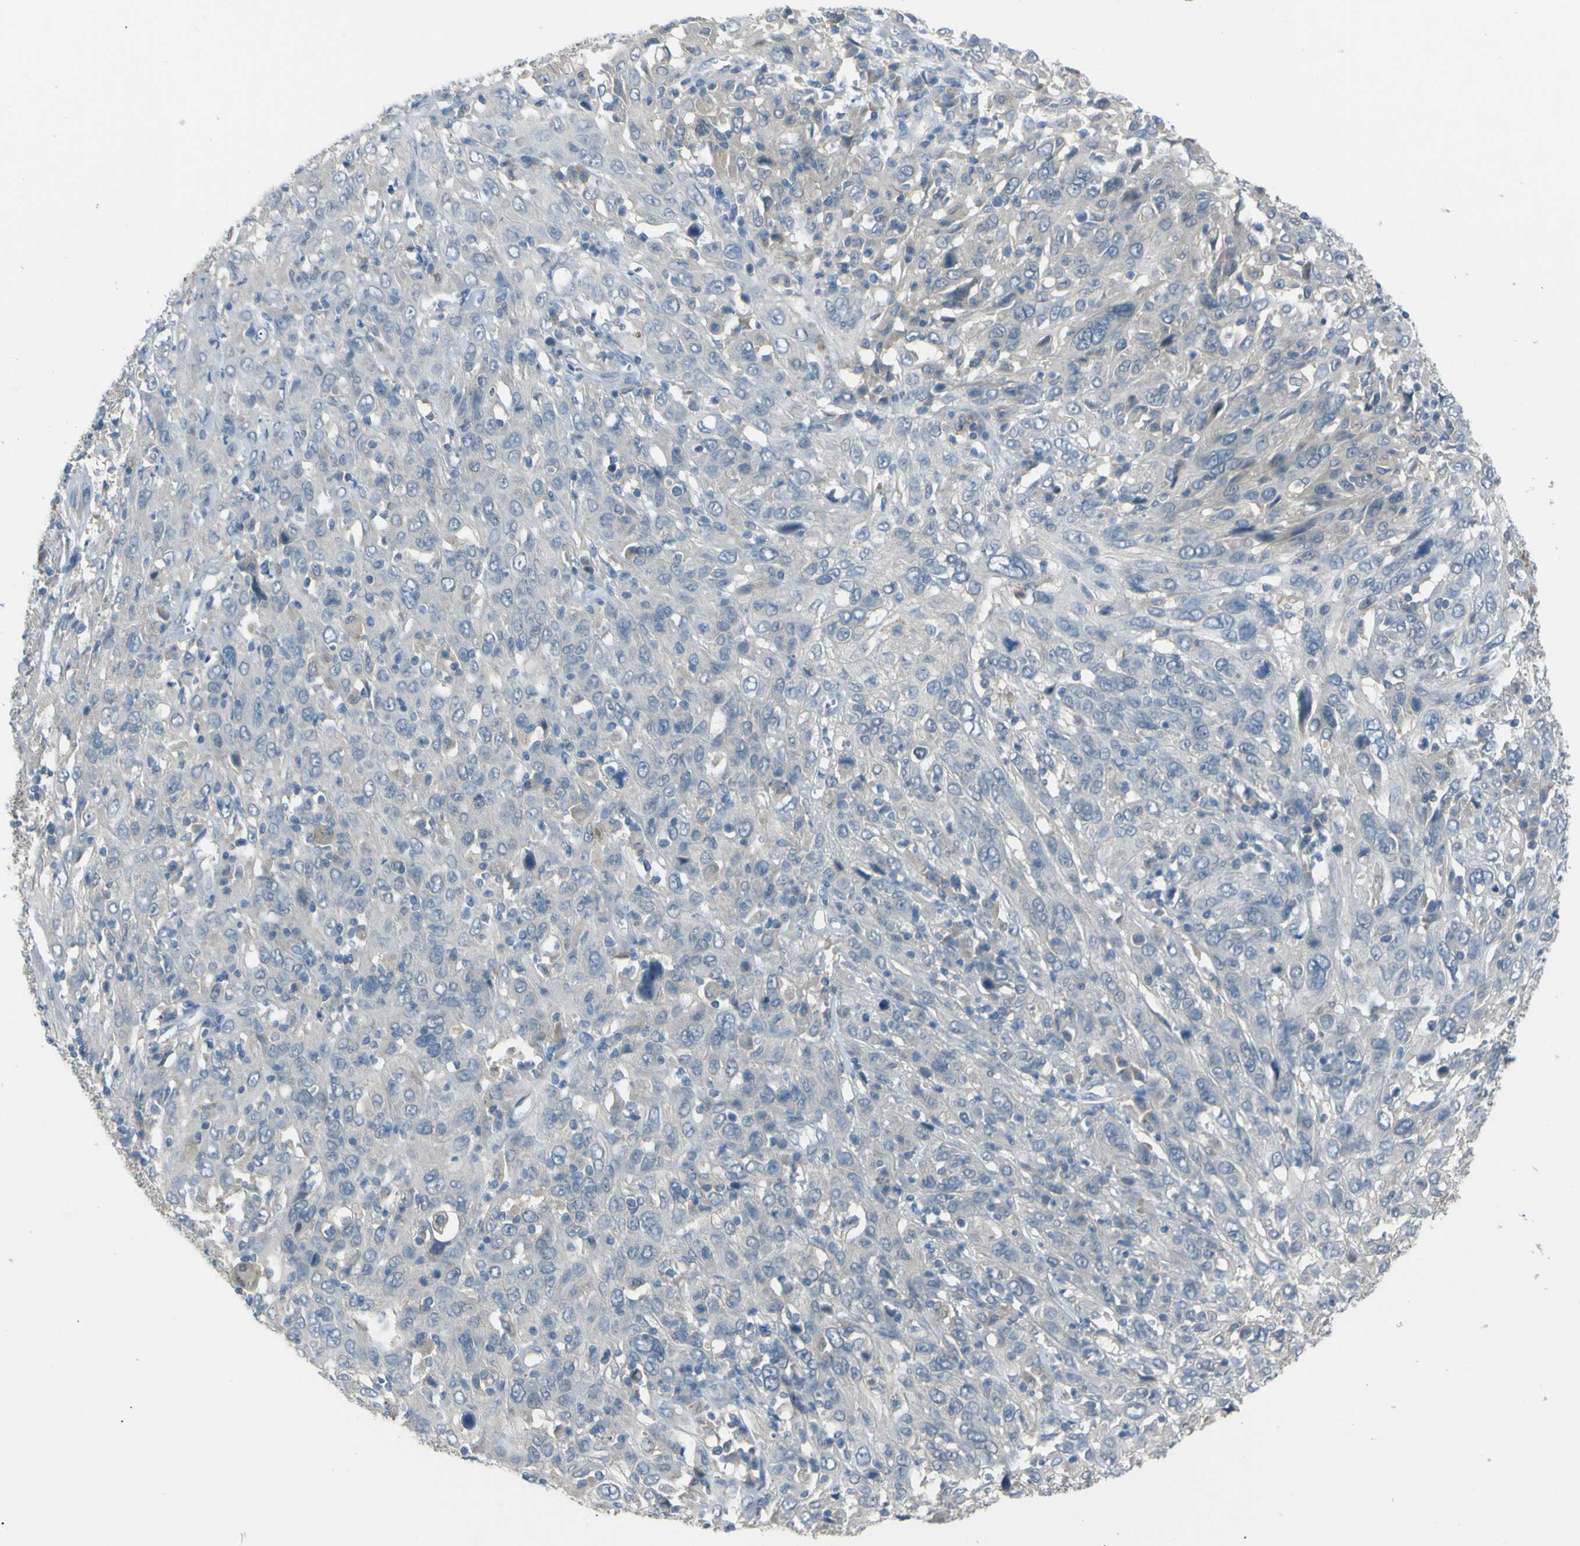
{"staining": {"intensity": "negative", "quantity": "none", "location": "none"}, "tissue": "cervical cancer", "cell_type": "Tumor cells", "image_type": "cancer", "snomed": [{"axis": "morphology", "description": "Squamous cell carcinoma, NOS"}, {"axis": "topography", "description": "Cervix"}], "caption": "IHC of human cervical cancer (squamous cell carcinoma) exhibits no expression in tumor cells.", "gene": "C6orf89", "patient": {"sex": "female", "age": 46}}